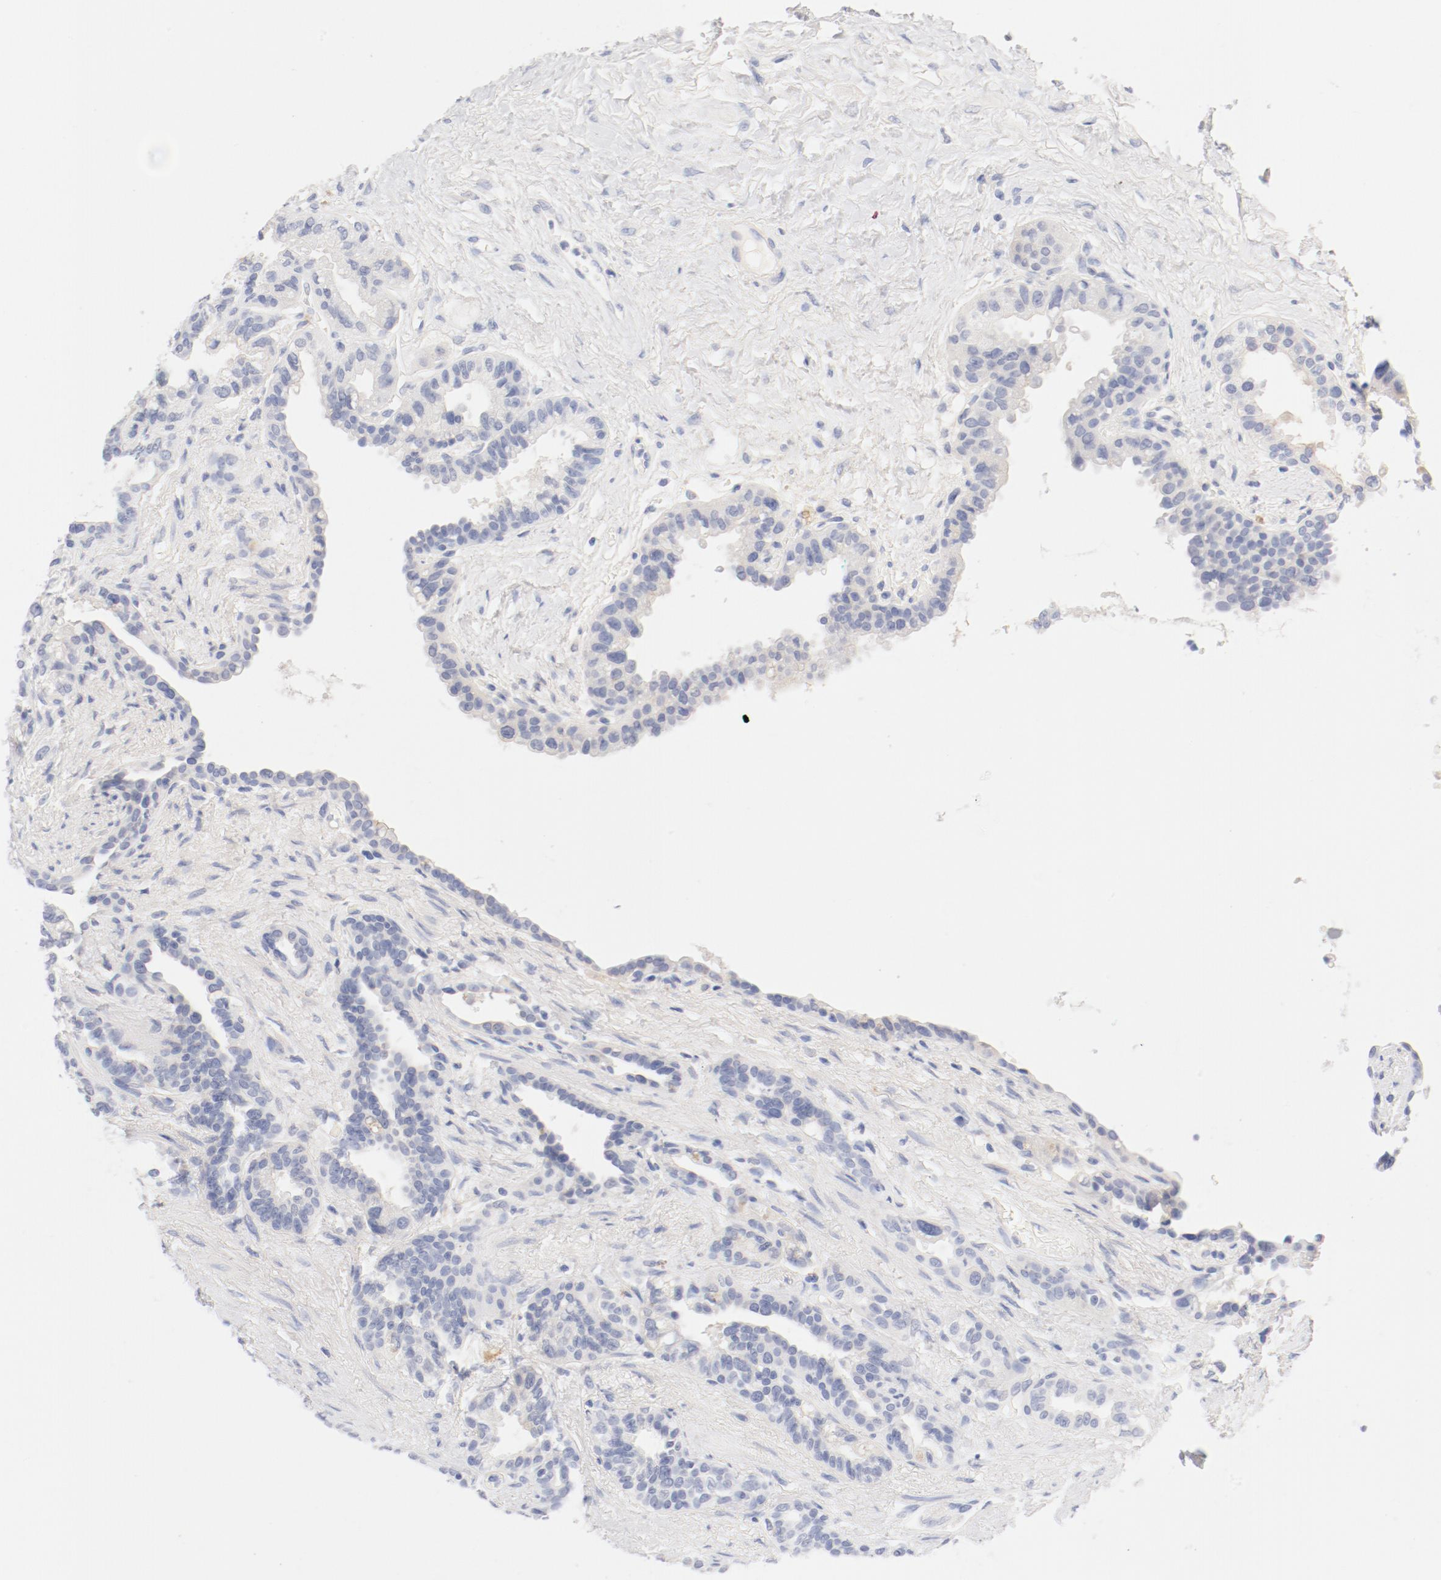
{"staining": {"intensity": "negative", "quantity": "none", "location": "none"}, "tissue": "seminal vesicle", "cell_type": "Glandular cells", "image_type": "normal", "snomed": [{"axis": "morphology", "description": "Normal tissue, NOS"}, {"axis": "topography", "description": "Seminal veicle"}], "caption": "Protein analysis of unremarkable seminal vesicle displays no significant positivity in glandular cells.", "gene": "HOMER1", "patient": {"sex": "male", "age": 61}}